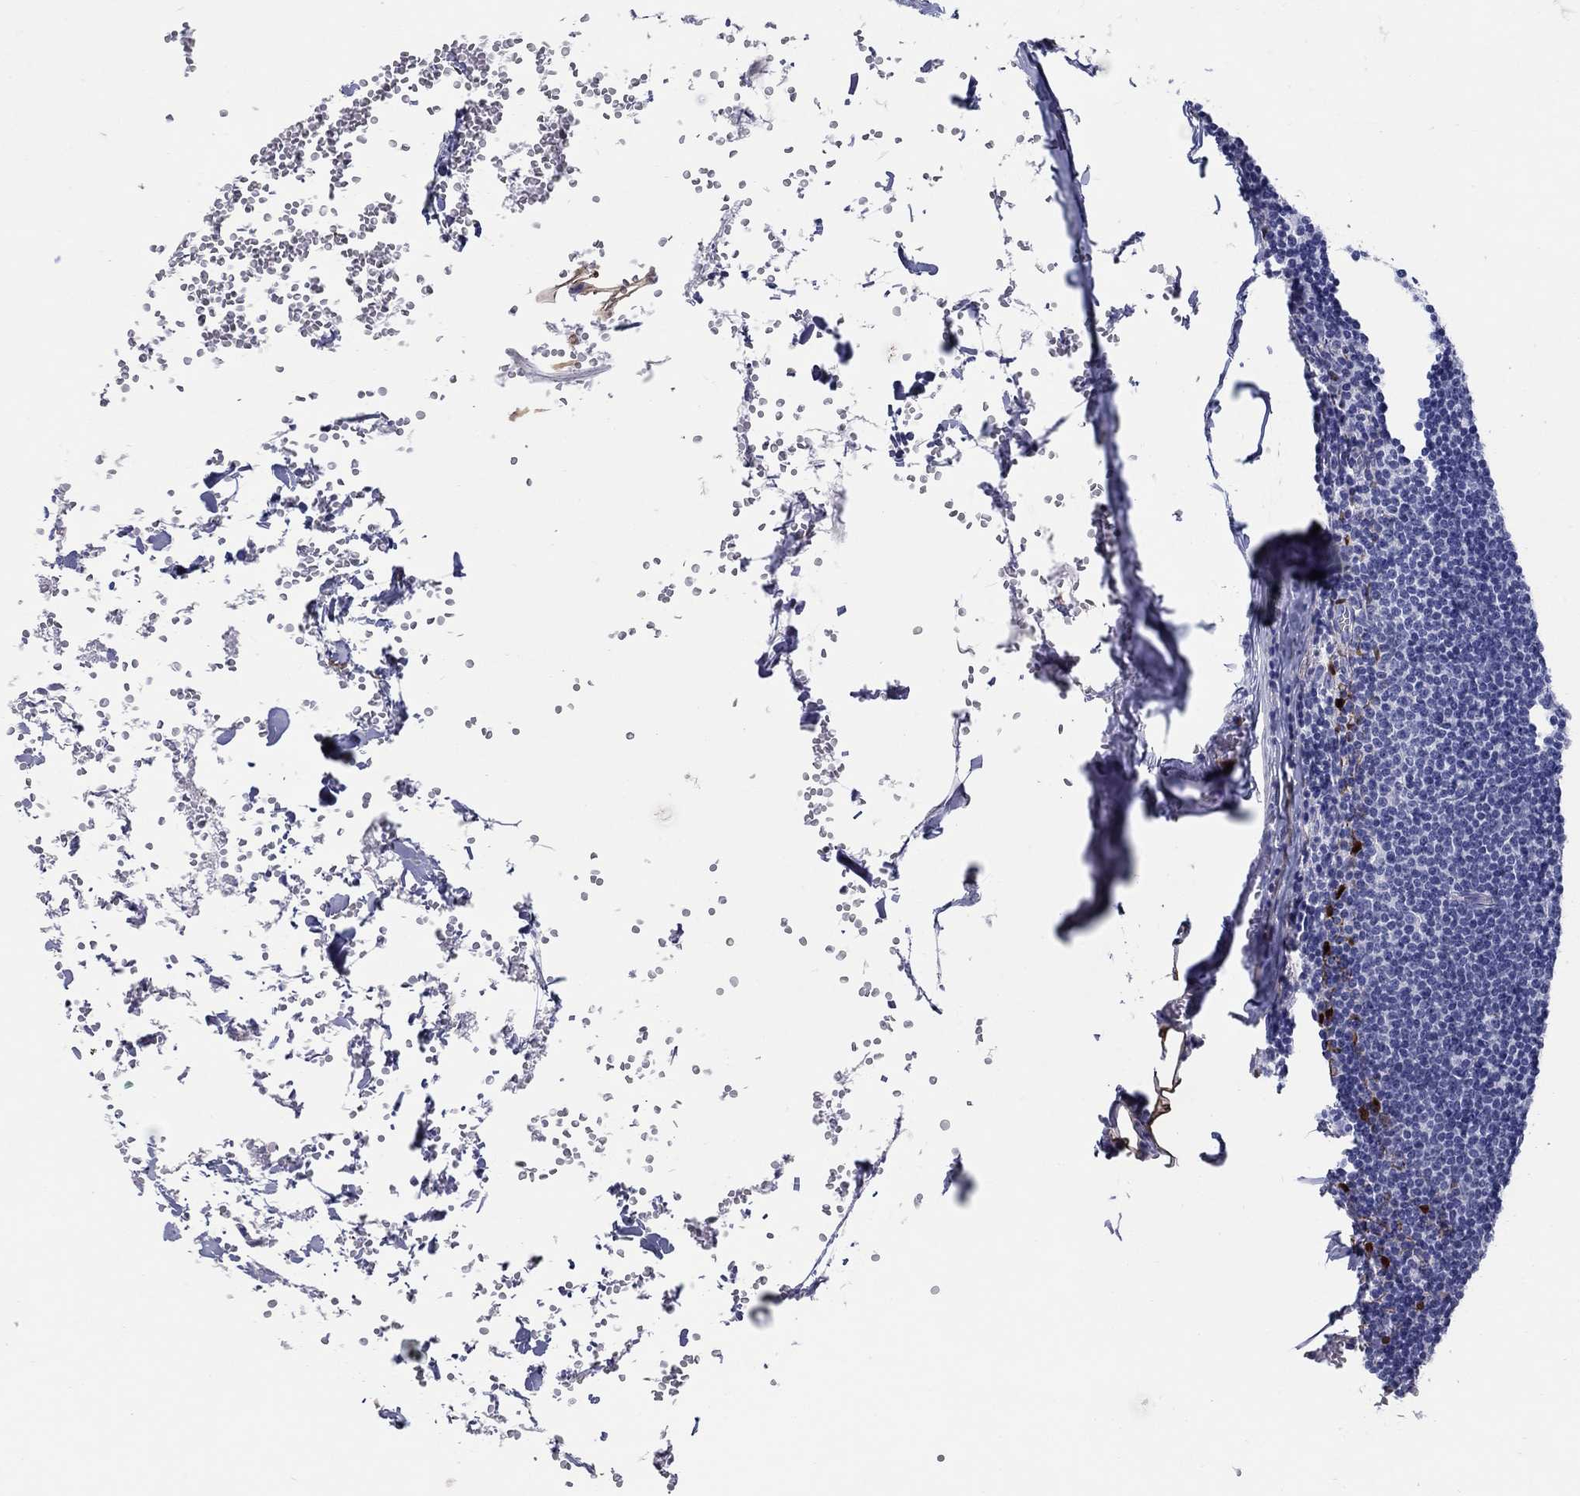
{"staining": {"intensity": "strong", "quantity": "<25%", "location": "cytoplasmic/membranous"}, "tissue": "lymph node", "cell_type": "Non-germinal center cells", "image_type": "normal", "snomed": [{"axis": "morphology", "description": "Normal tissue, NOS"}, {"axis": "topography", "description": "Lymph node"}], "caption": "DAB (3,3'-diaminobenzidine) immunohistochemical staining of unremarkable lymph node displays strong cytoplasmic/membranous protein positivity in about <25% of non-germinal center cells. (IHC, brightfield microscopy, high magnification).", "gene": "AKR1C1", "patient": {"sex": "male", "age": 59}}